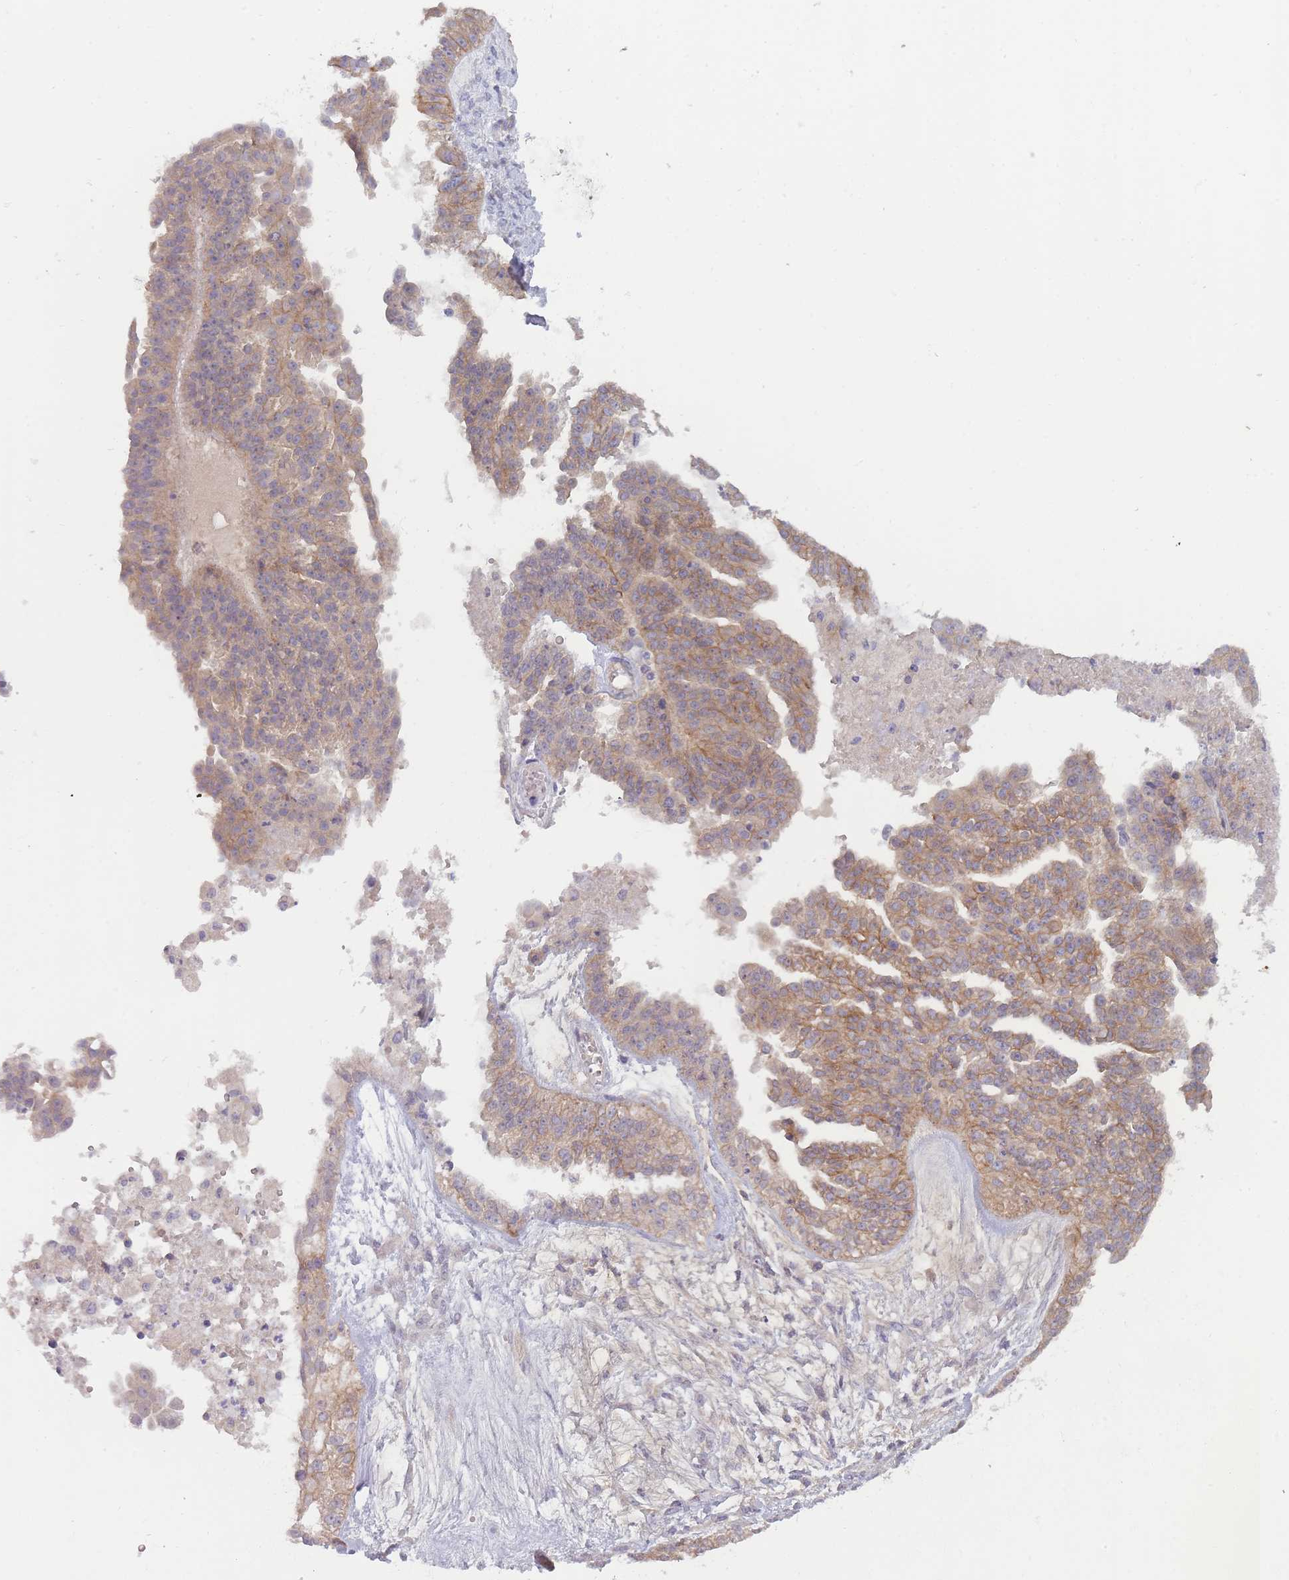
{"staining": {"intensity": "moderate", "quantity": ">75%", "location": "cytoplasmic/membranous"}, "tissue": "ovarian cancer", "cell_type": "Tumor cells", "image_type": "cancer", "snomed": [{"axis": "morphology", "description": "Cystadenocarcinoma, serous, NOS"}, {"axis": "topography", "description": "Ovary"}], "caption": "A photomicrograph of serous cystadenocarcinoma (ovarian) stained for a protein displays moderate cytoplasmic/membranous brown staining in tumor cells. The protein is stained brown, and the nuclei are stained in blue (DAB (3,3'-diaminobenzidine) IHC with brightfield microscopy, high magnification).", "gene": "WDR93", "patient": {"sex": "female", "age": 58}}